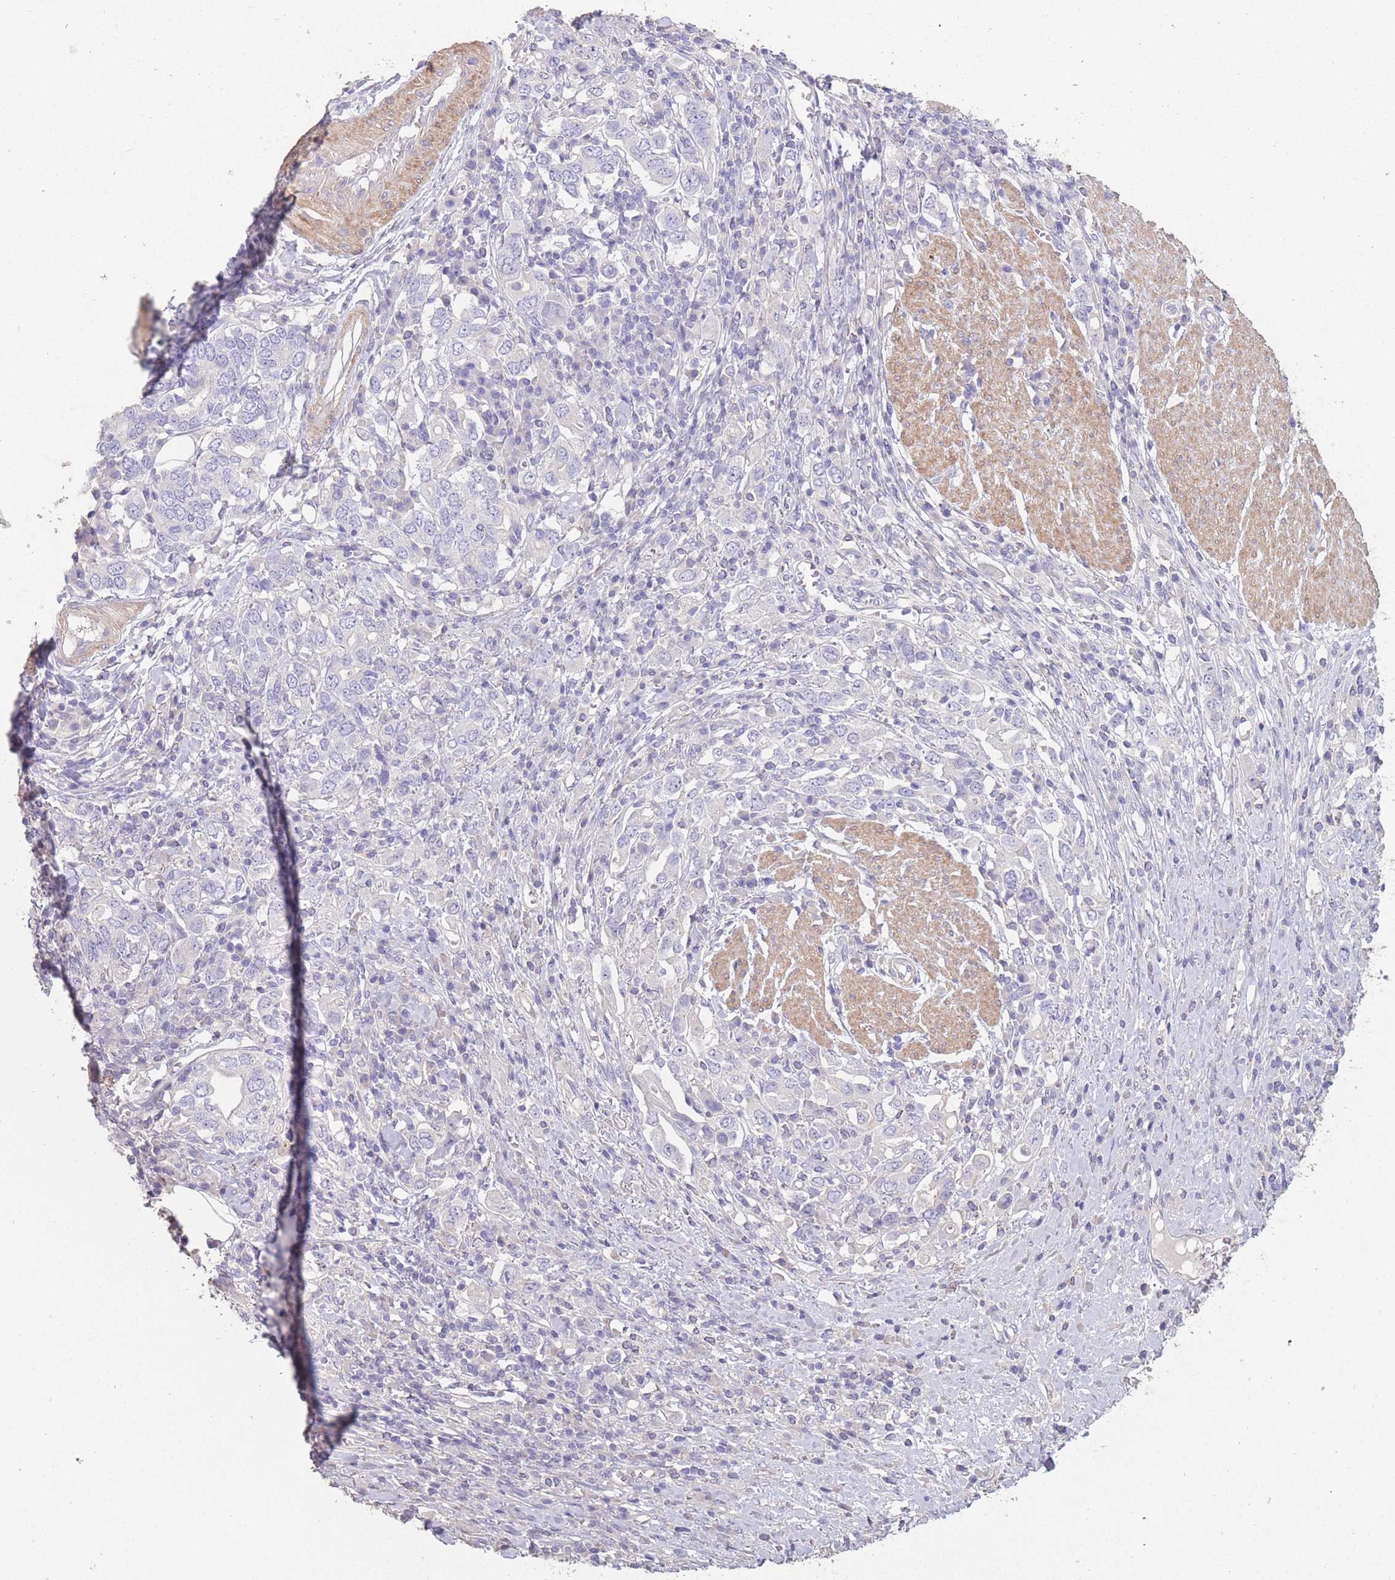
{"staining": {"intensity": "negative", "quantity": "none", "location": "none"}, "tissue": "stomach cancer", "cell_type": "Tumor cells", "image_type": "cancer", "snomed": [{"axis": "morphology", "description": "Adenocarcinoma, NOS"}, {"axis": "topography", "description": "Stomach, upper"}, {"axis": "topography", "description": "Stomach"}], "caption": "Immunohistochemistry photomicrograph of human stomach cancer (adenocarcinoma) stained for a protein (brown), which shows no positivity in tumor cells. The staining is performed using DAB (3,3'-diaminobenzidine) brown chromogen with nuclei counter-stained in using hematoxylin.", "gene": "RSPH10B", "patient": {"sex": "male", "age": 62}}